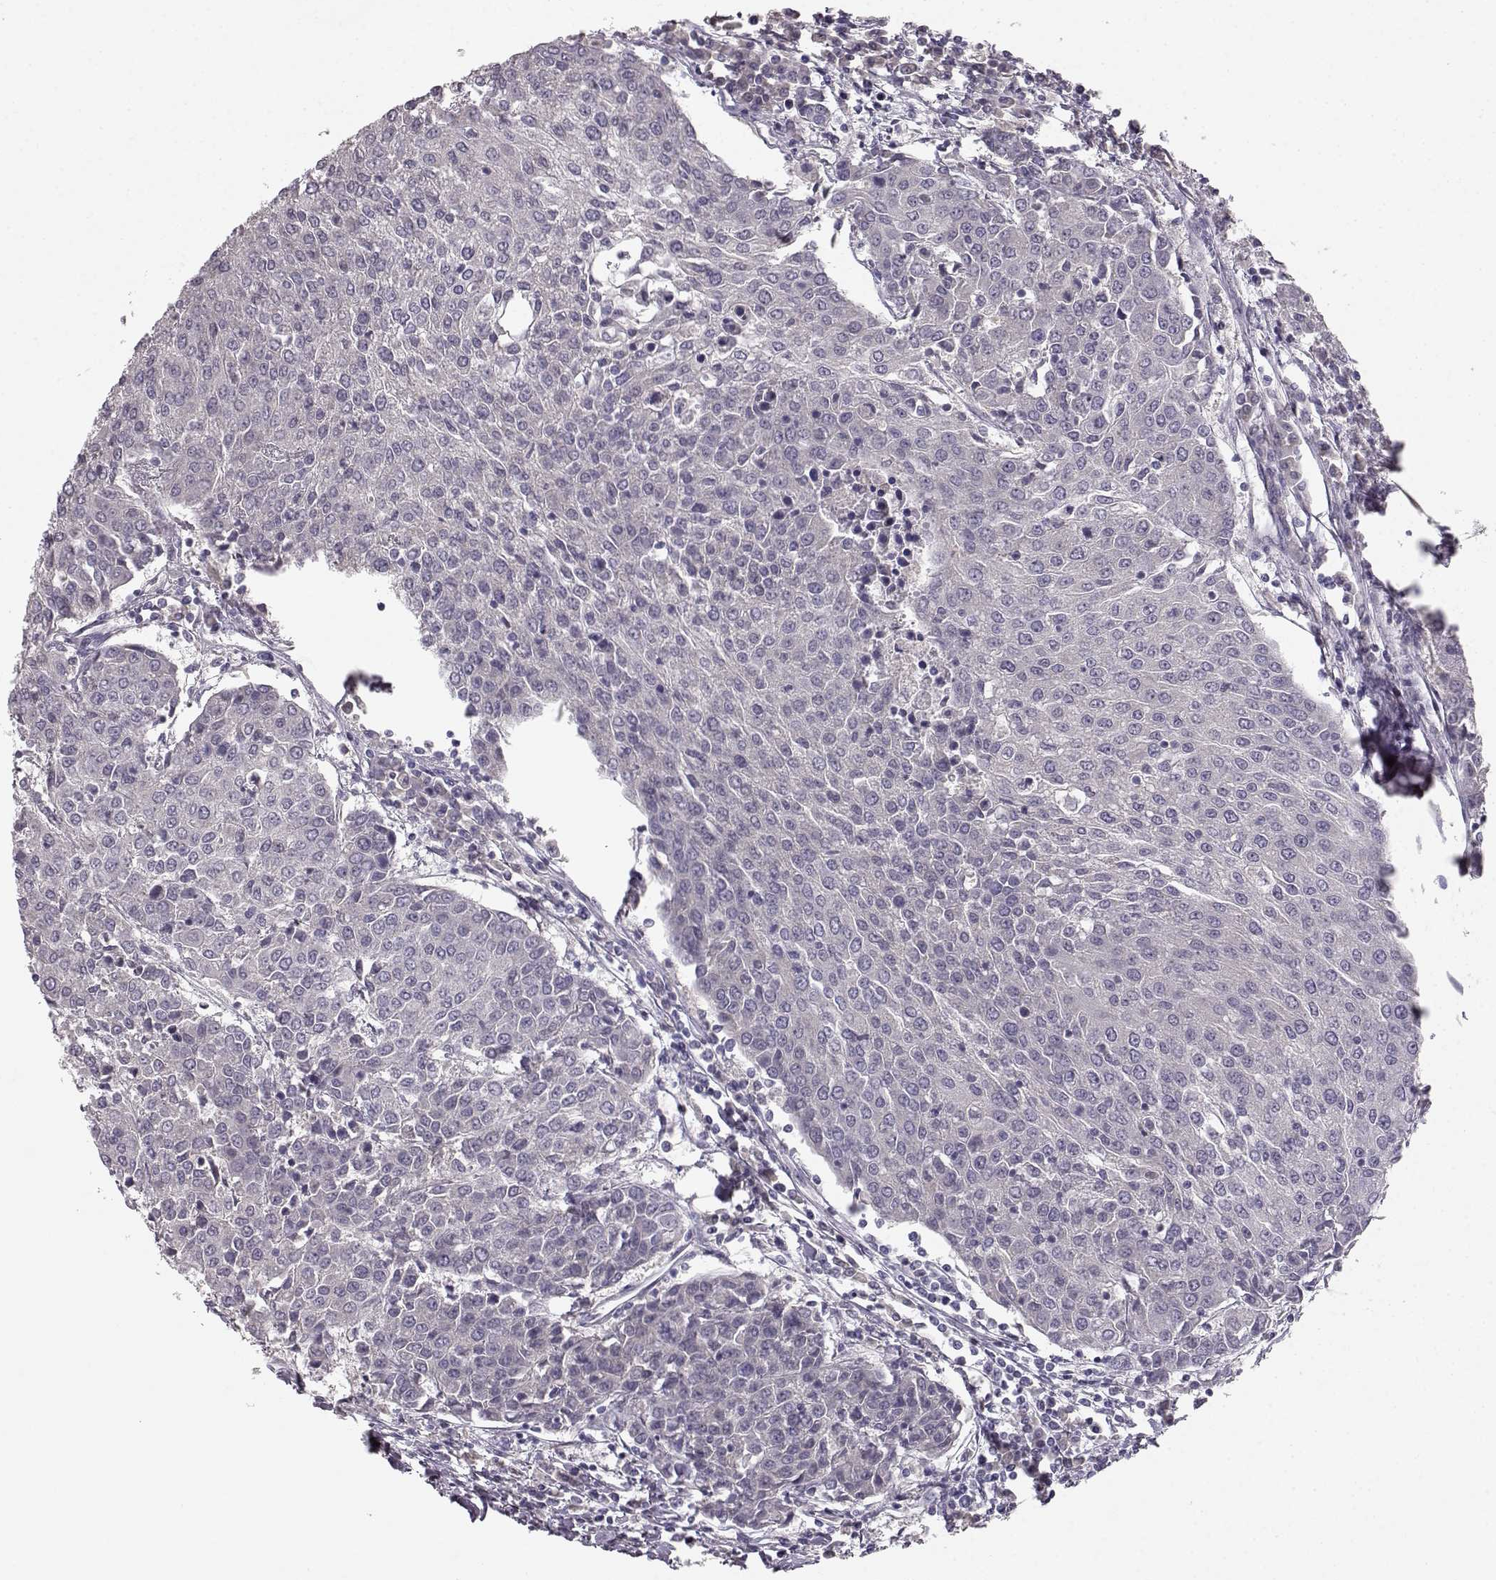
{"staining": {"intensity": "negative", "quantity": "none", "location": "none"}, "tissue": "urothelial cancer", "cell_type": "Tumor cells", "image_type": "cancer", "snomed": [{"axis": "morphology", "description": "Urothelial carcinoma, High grade"}, {"axis": "topography", "description": "Urinary bladder"}], "caption": "High magnification brightfield microscopy of high-grade urothelial carcinoma stained with DAB (brown) and counterstained with hematoxylin (blue): tumor cells show no significant expression.", "gene": "BFSP2", "patient": {"sex": "female", "age": 85}}